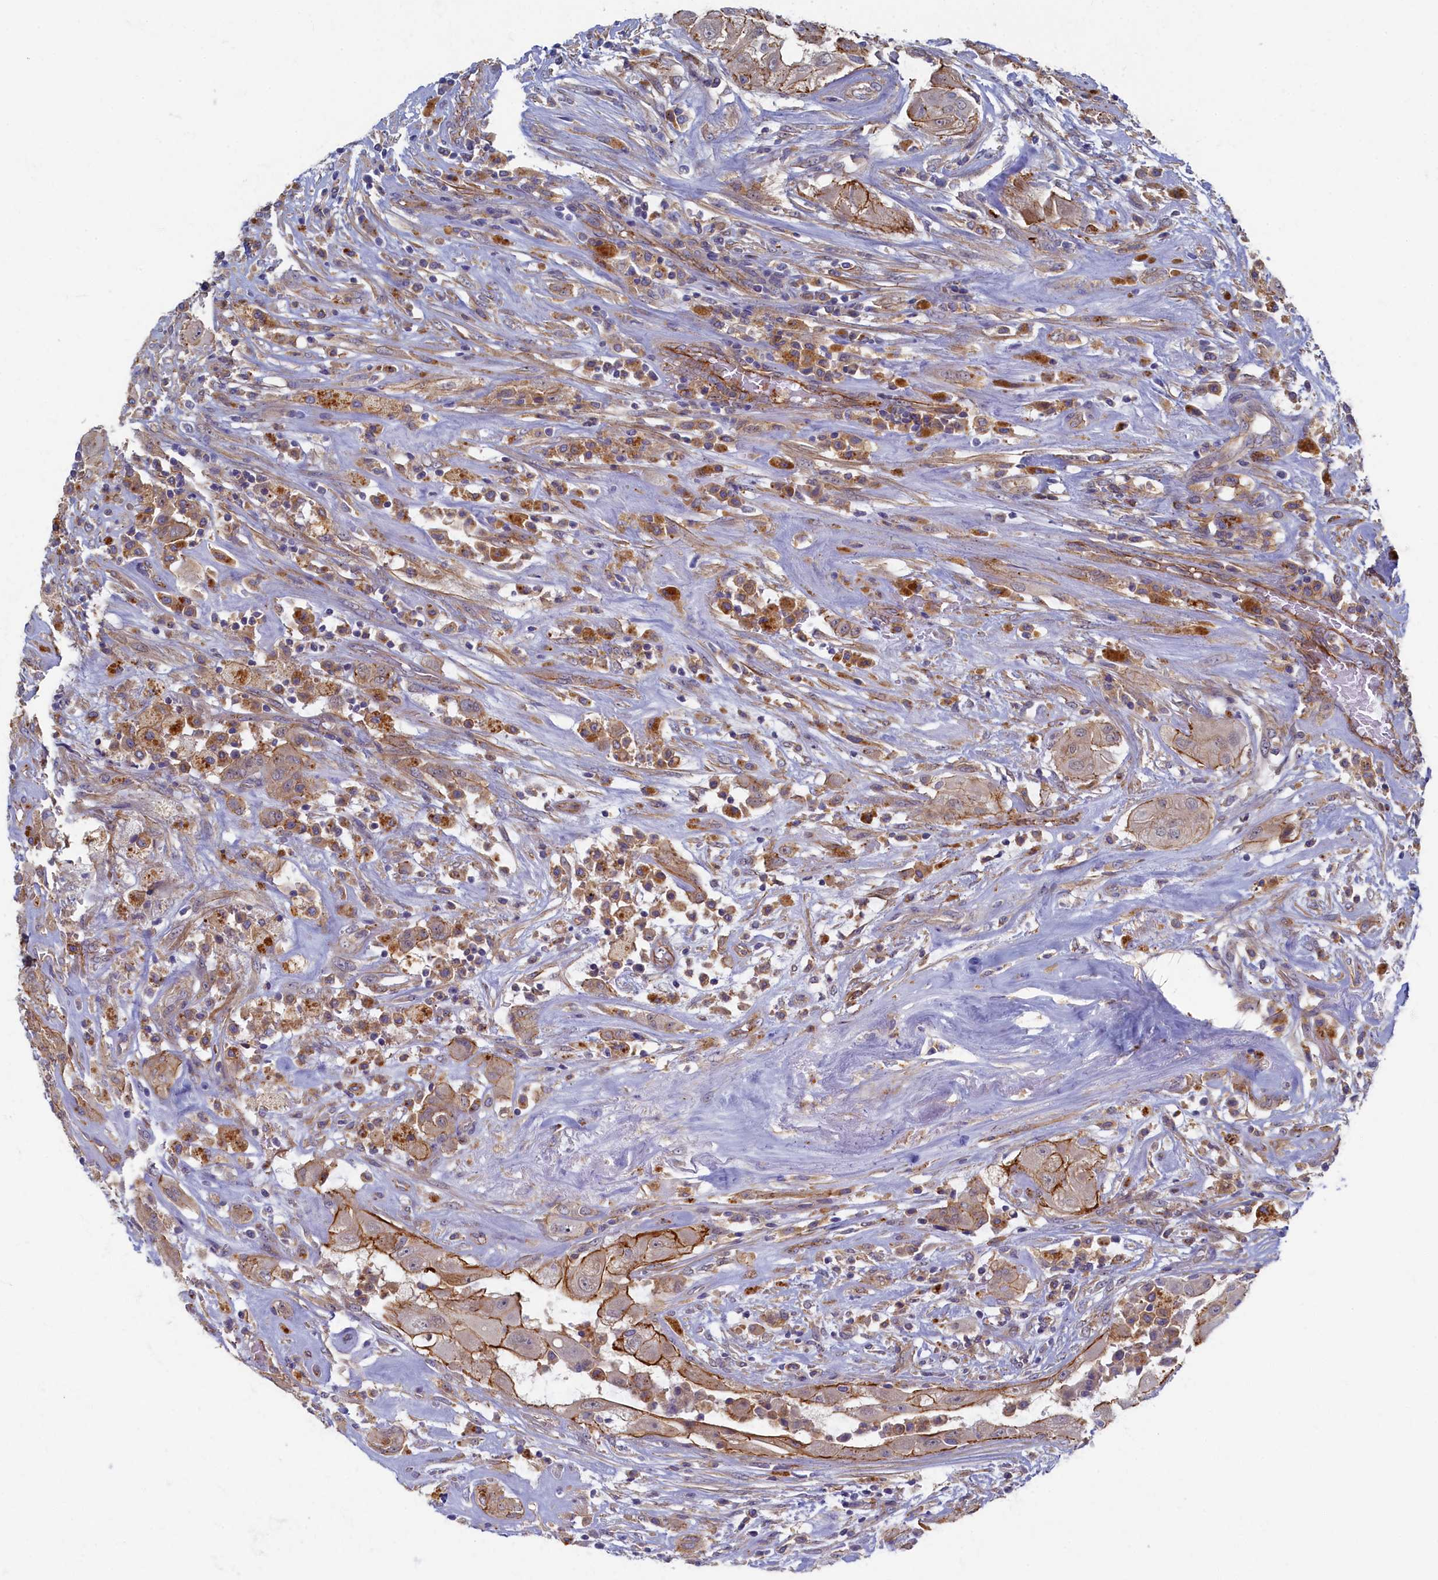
{"staining": {"intensity": "moderate", "quantity": "25%-75%", "location": "cytoplasmic/membranous"}, "tissue": "thyroid cancer", "cell_type": "Tumor cells", "image_type": "cancer", "snomed": [{"axis": "morphology", "description": "Papillary adenocarcinoma, NOS"}, {"axis": "topography", "description": "Thyroid gland"}], "caption": "Protein staining reveals moderate cytoplasmic/membranous staining in about 25%-75% of tumor cells in papillary adenocarcinoma (thyroid).", "gene": "PSMG2", "patient": {"sex": "female", "age": 59}}